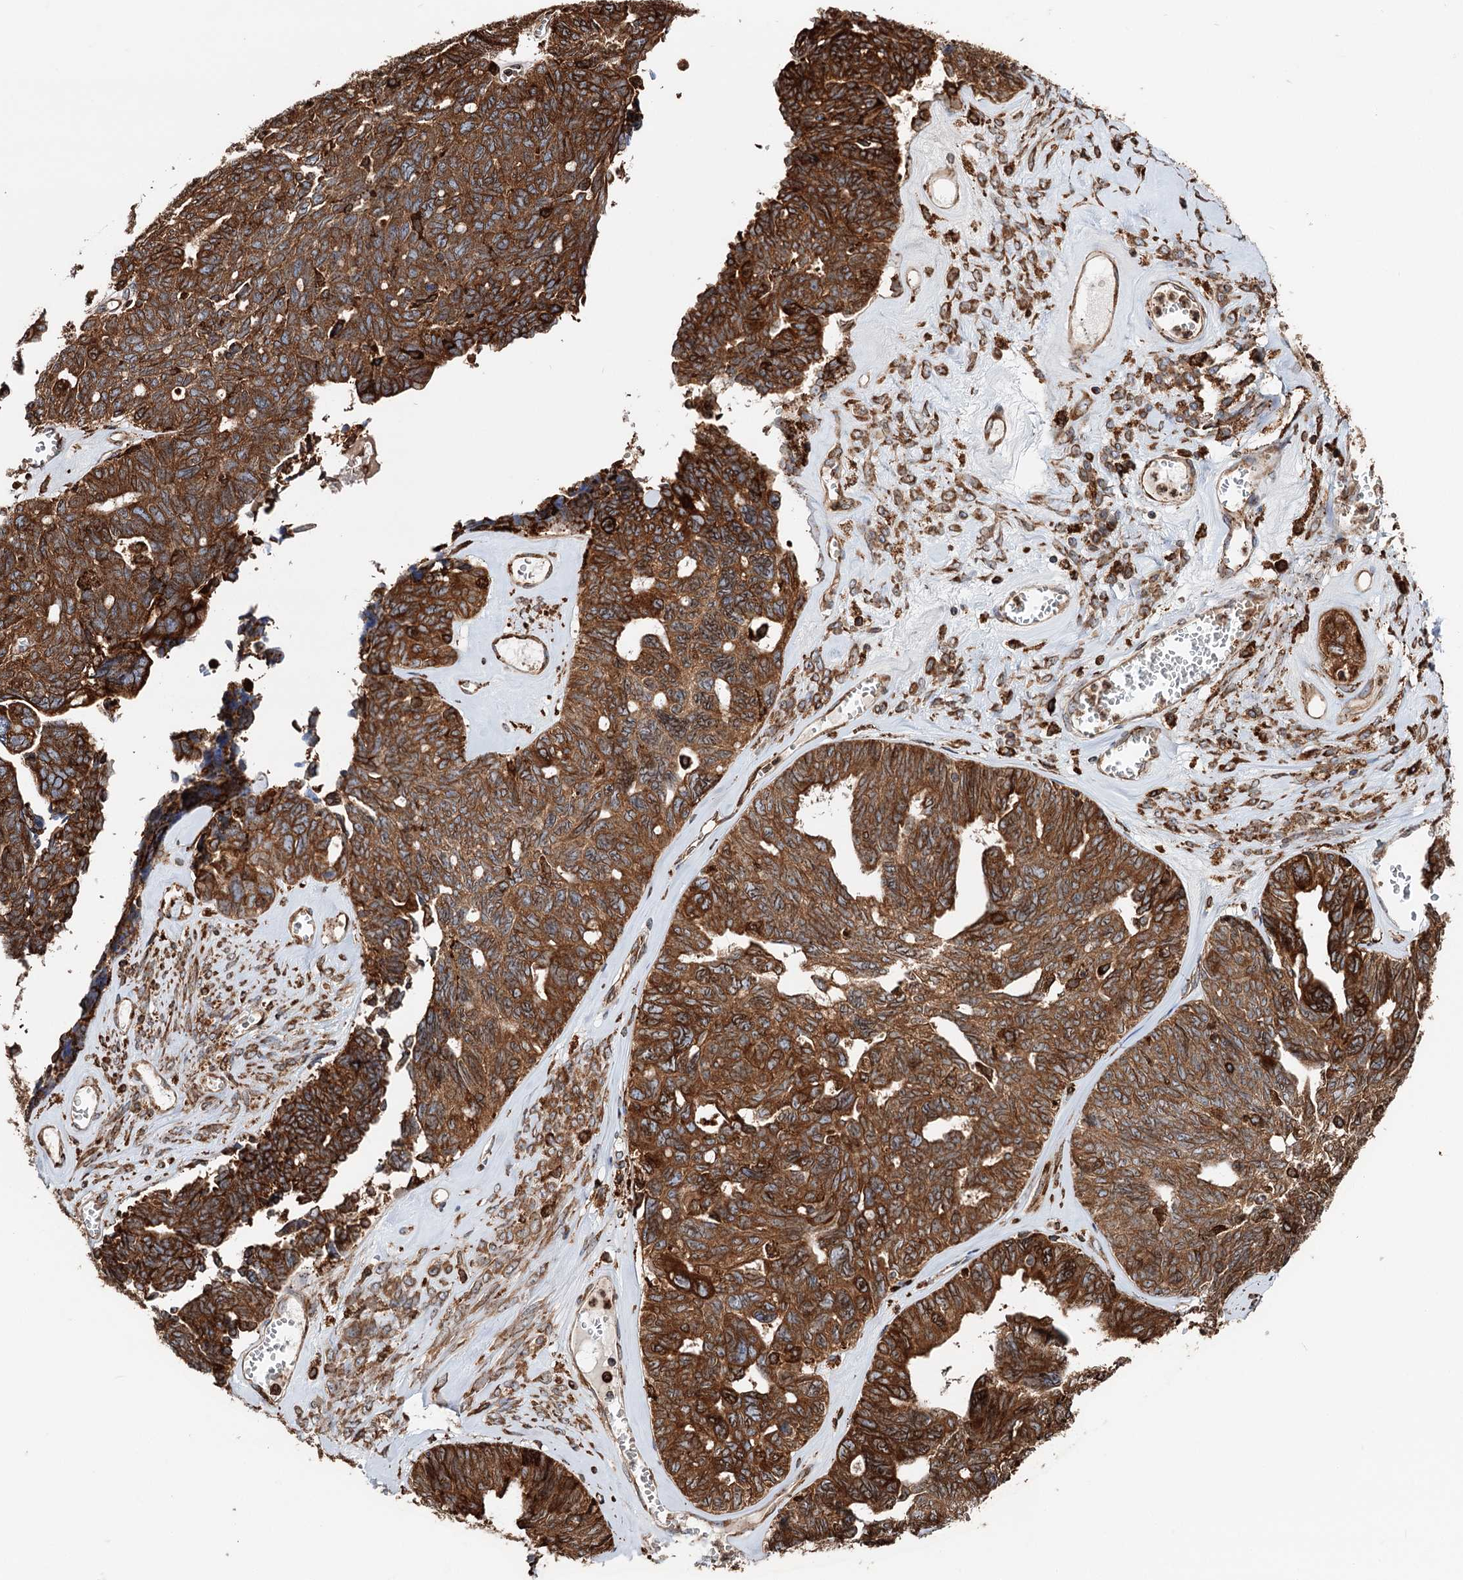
{"staining": {"intensity": "strong", "quantity": ">75%", "location": "cytoplasmic/membranous"}, "tissue": "ovarian cancer", "cell_type": "Tumor cells", "image_type": "cancer", "snomed": [{"axis": "morphology", "description": "Cystadenocarcinoma, serous, NOS"}, {"axis": "topography", "description": "Ovary"}], "caption": "This histopathology image demonstrates IHC staining of human serous cystadenocarcinoma (ovarian), with high strong cytoplasmic/membranous expression in about >75% of tumor cells.", "gene": "ERP29", "patient": {"sex": "female", "age": 79}}